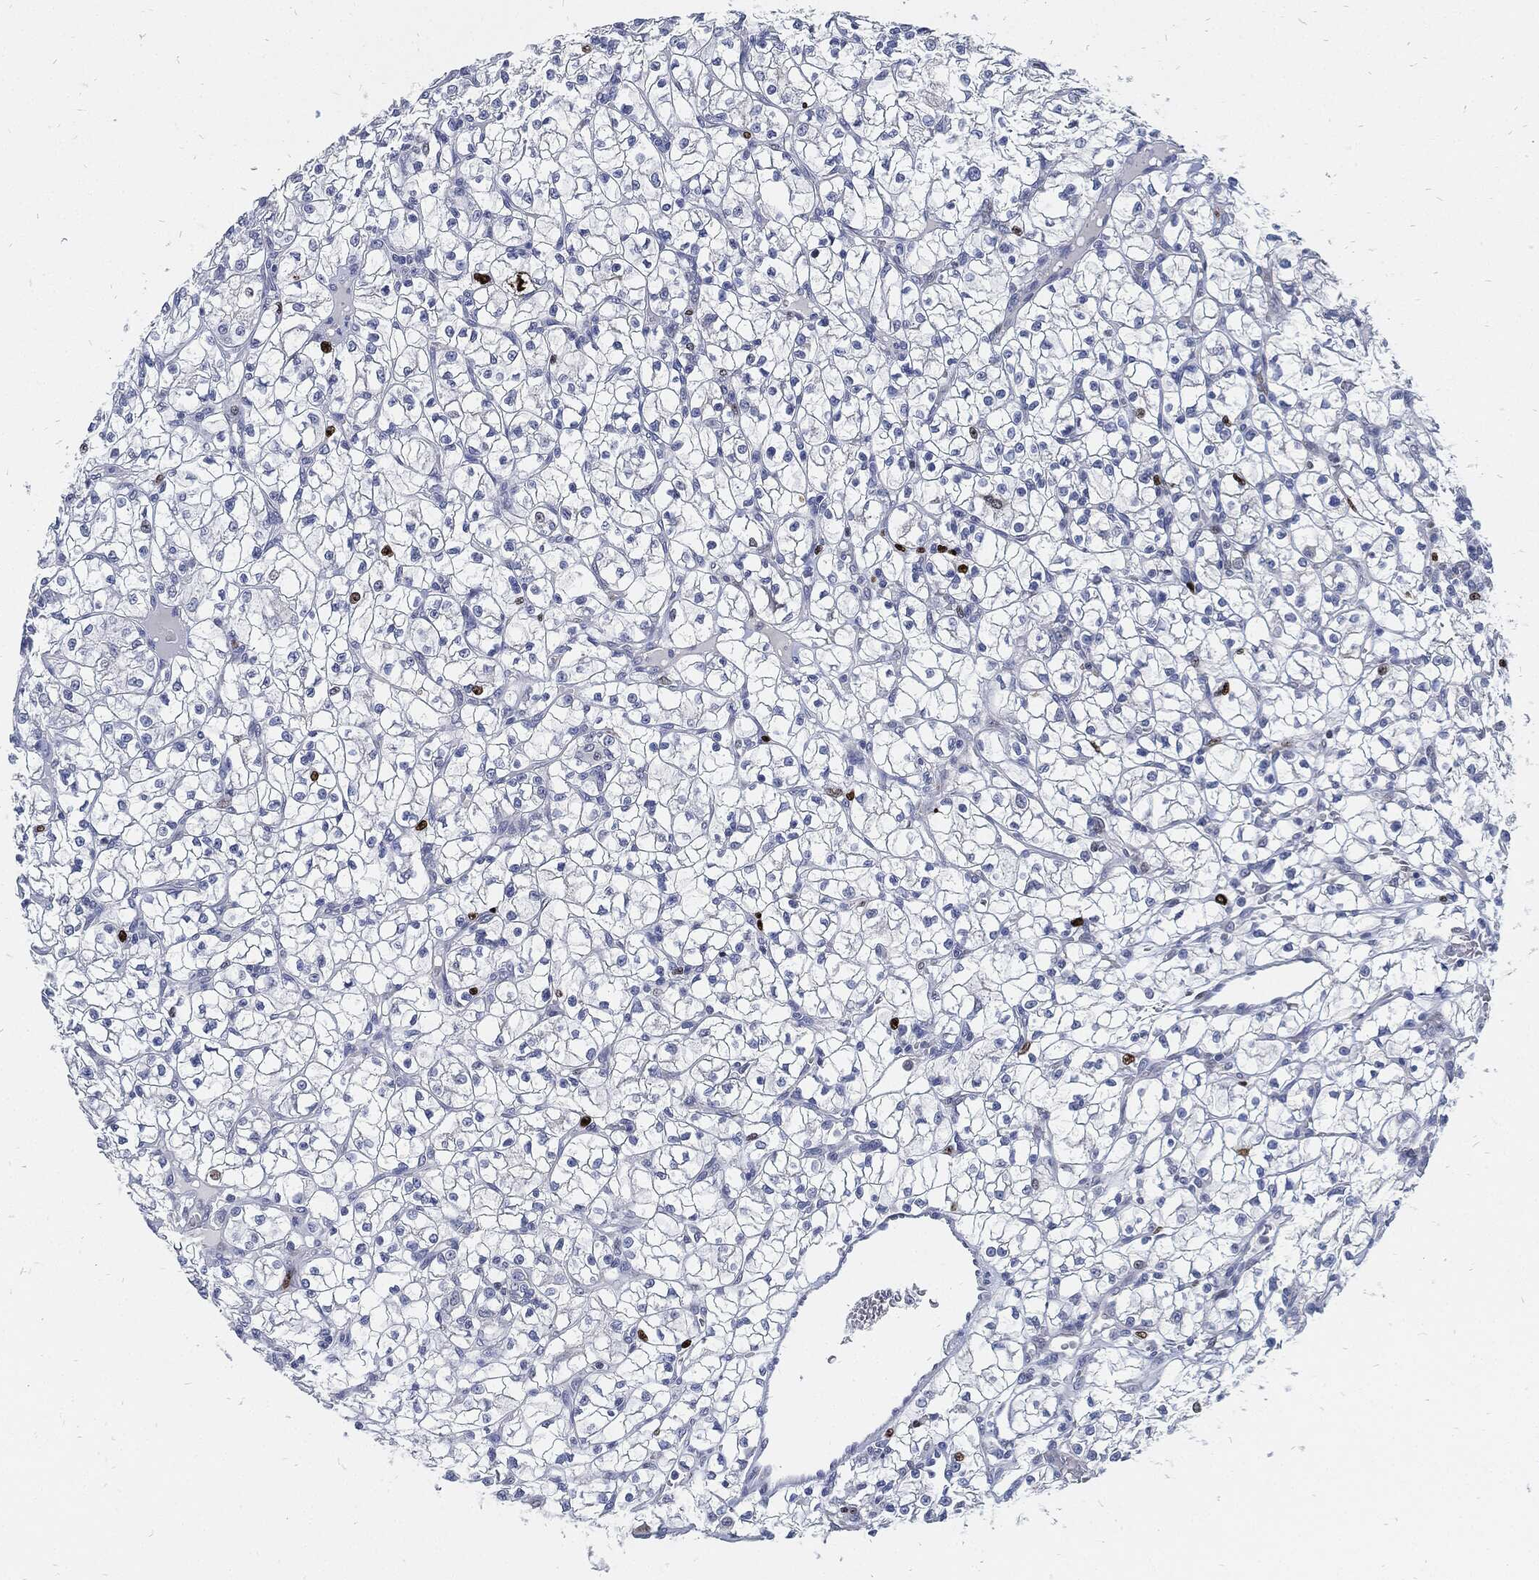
{"staining": {"intensity": "strong", "quantity": "<25%", "location": "nuclear"}, "tissue": "renal cancer", "cell_type": "Tumor cells", "image_type": "cancer", "snomed": [{"axis": "morphology", "description": "Adenocarcinoma, NOS"}, {"axis": "topography", "description": "Kidney"}], "caption": "Renal adenocarcinoma stained for a protein demonstrates strong nuclear positivity in tumor cells.", "gene": "MKI67", "patient": {"sex": "female", "age": 64}}